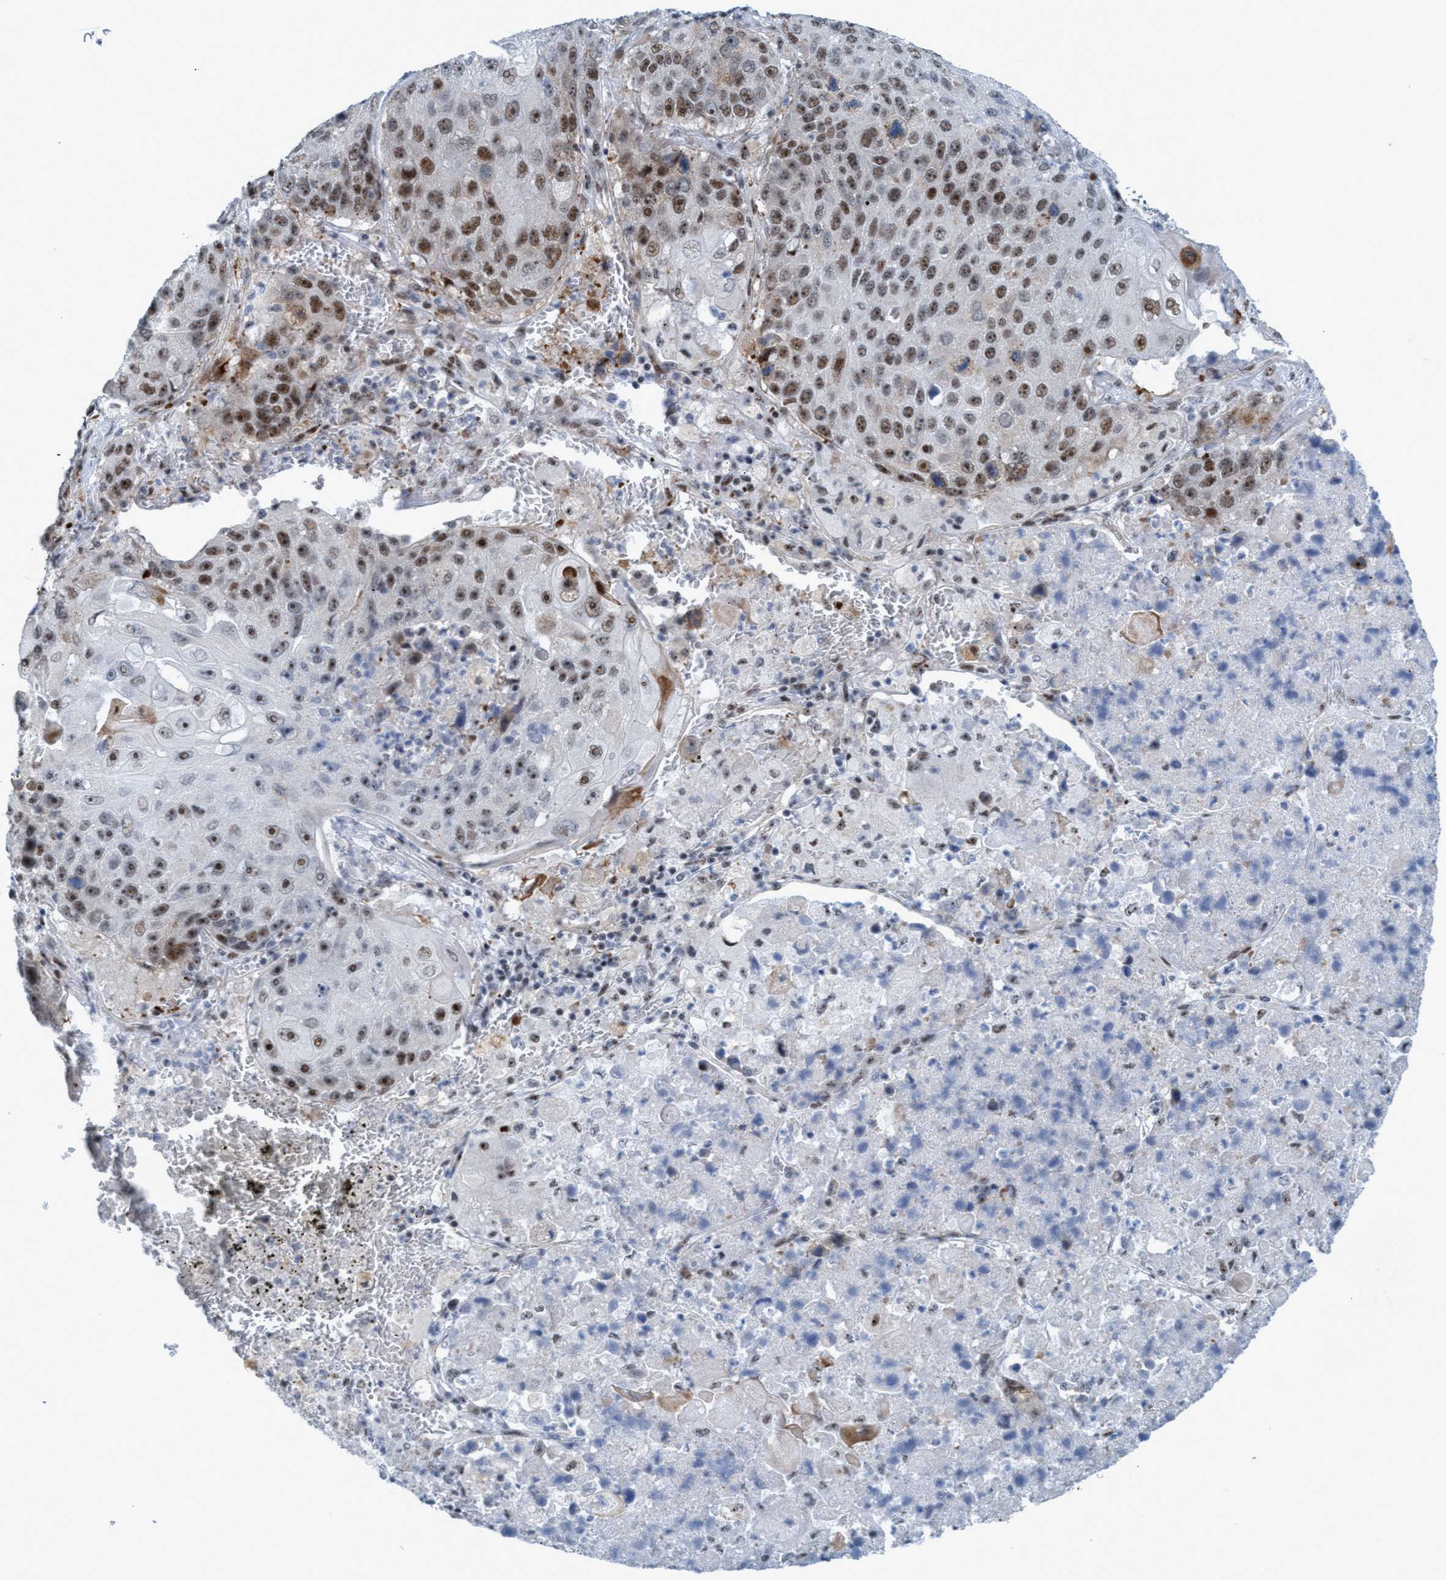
{"staining": {"intensity": "moderate", "quantity": ">75%", "location": "nuclear"}, "tissue": "lung cancer", "cell_type": "Tumor cells", "image_type": "cancer", "snomed": [{"axis": "morphology", "description": "Squamous cell carcinoma, NOS"}, {"axis": "topography", "description": "Lung"}], "caption": "Lung cancer stained with IHC demonstrates moderate nuclear expression in about >75% of tumor cells. The staining was performed using DAB (3,3'-diaminobenzidine), with brown indicating positive protein expression. Nuclei are stained blue with hematoxylin.", "gene": "CWC27", "patient": {"sex": "male", "age": 61}}